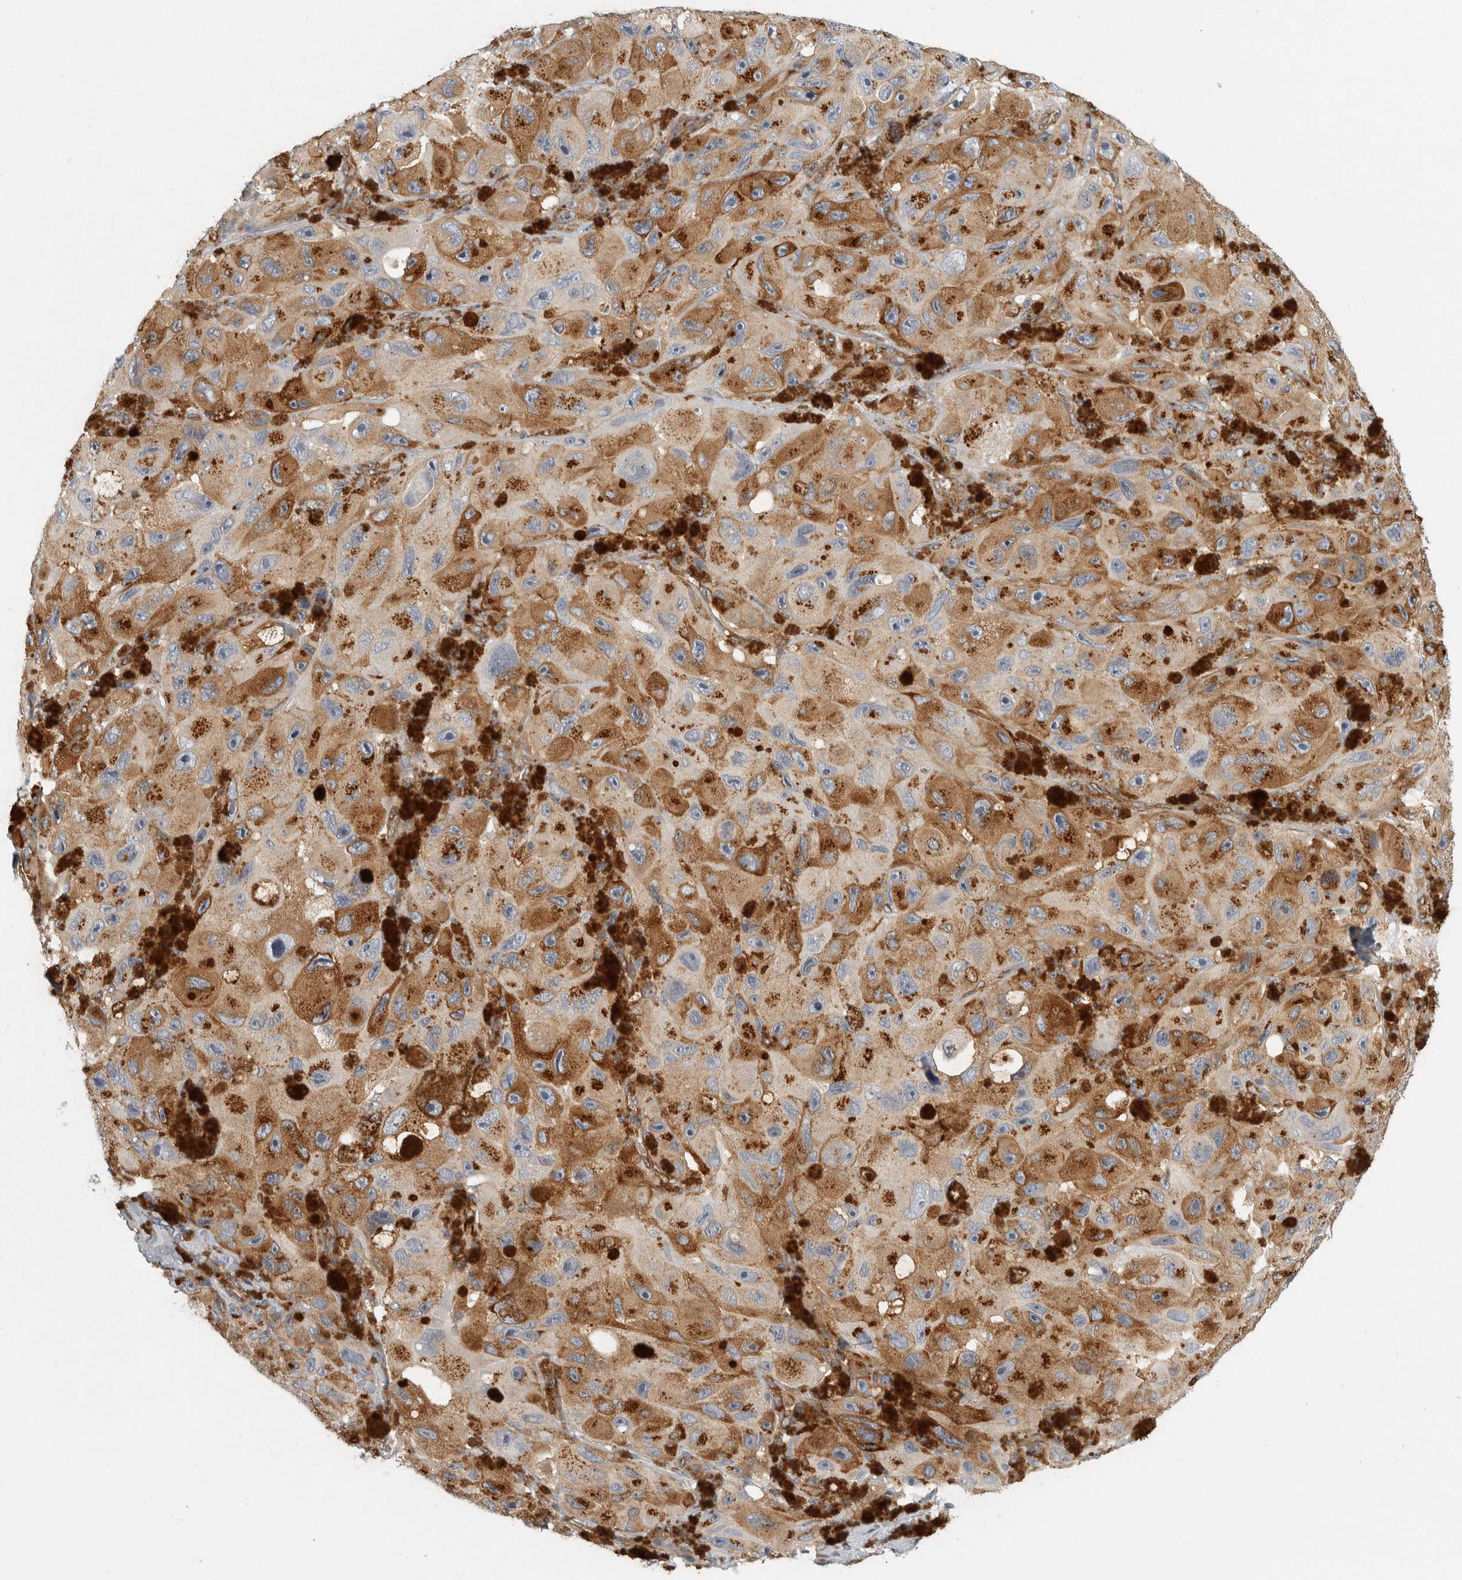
{"staining": {"intensity": "moderate", "quantity": ">75%", "location": "cytoplasmic/membranous"}, "tissue": "melanoma", "cell_type": "Tumor cells", "image_type": "cancer", "snomed": [{"axis": "morphology", "description": "Malignant melanoma, NOS"}, {"axis": "topography", "description": "Skin"}], "caption": "The photomicrograph shows immunohistochemical staining of malignant melanoma. There is moderate cytoplasmic/membranous expression is identified in about >75% of tumor cells. (DAB (3,3'-diaminobenzidine) IHC, brown staining for protein, blue staining for nuclei).", "gene": "PEX6", "patient": {"sex": "female", "age": 73}}